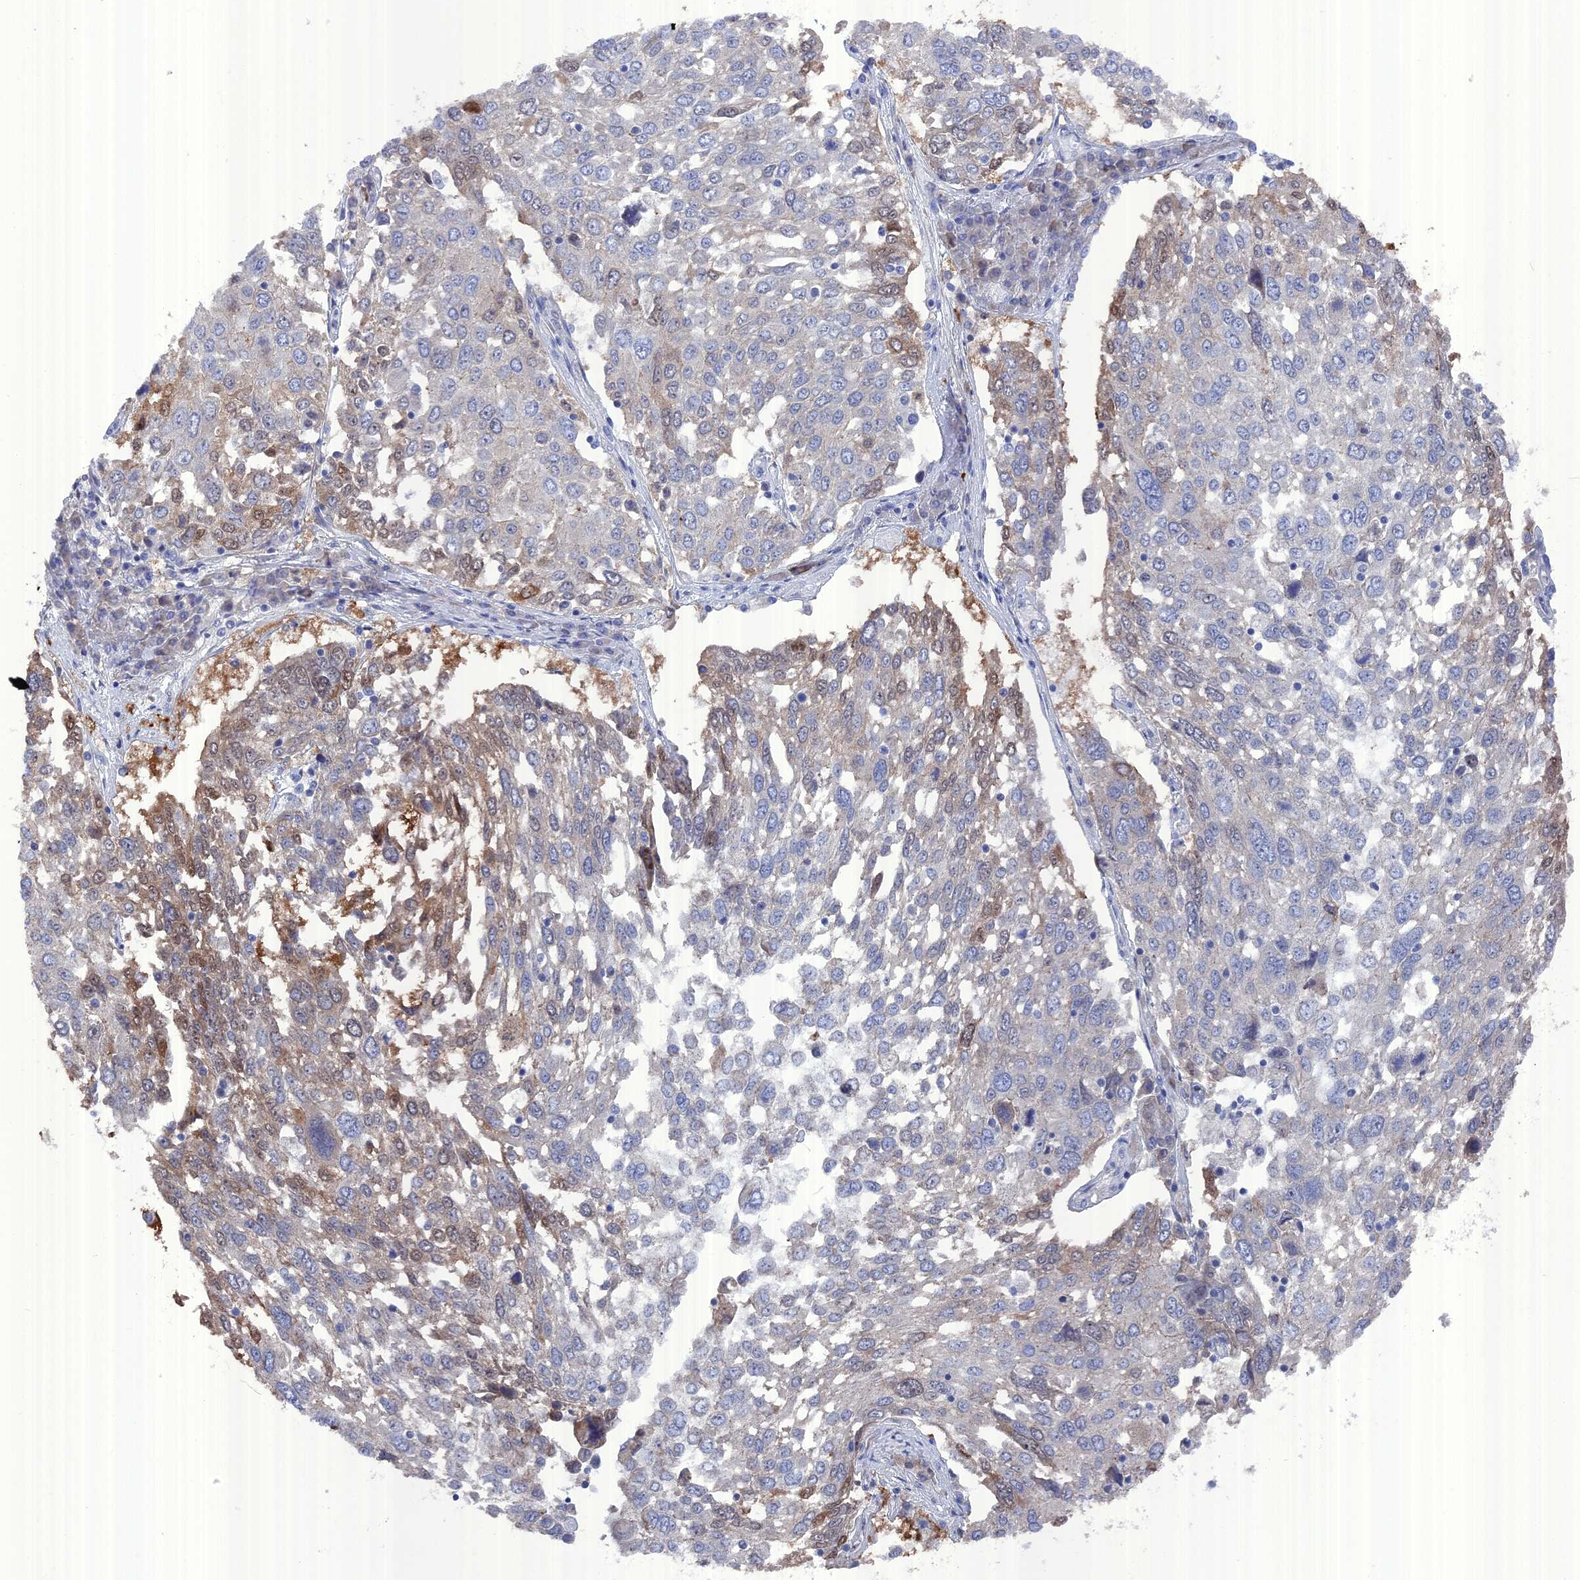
{"staining": {"intensity": "moderate", "quantity": "25%-75%", "location": "cytoplasmic/membranous"}, "tissue": "lung cancer", "cell_type": "Tumor cells", "image_type": "cancer", "snomed": [{"axis": "morphology", "description": "Squamous cell carcinoma, NOS"}, {"axis": "topography", "description": "Lung"}], "caption": "Tumor cells exhibit medium levels of moderate cytoplasmic/membranous staining in approximately 25%-75% of cells in squamous cell carcinoma (lung).", "gene": "TMEM161A", "patient": {"sex": "male", "age": 65}}